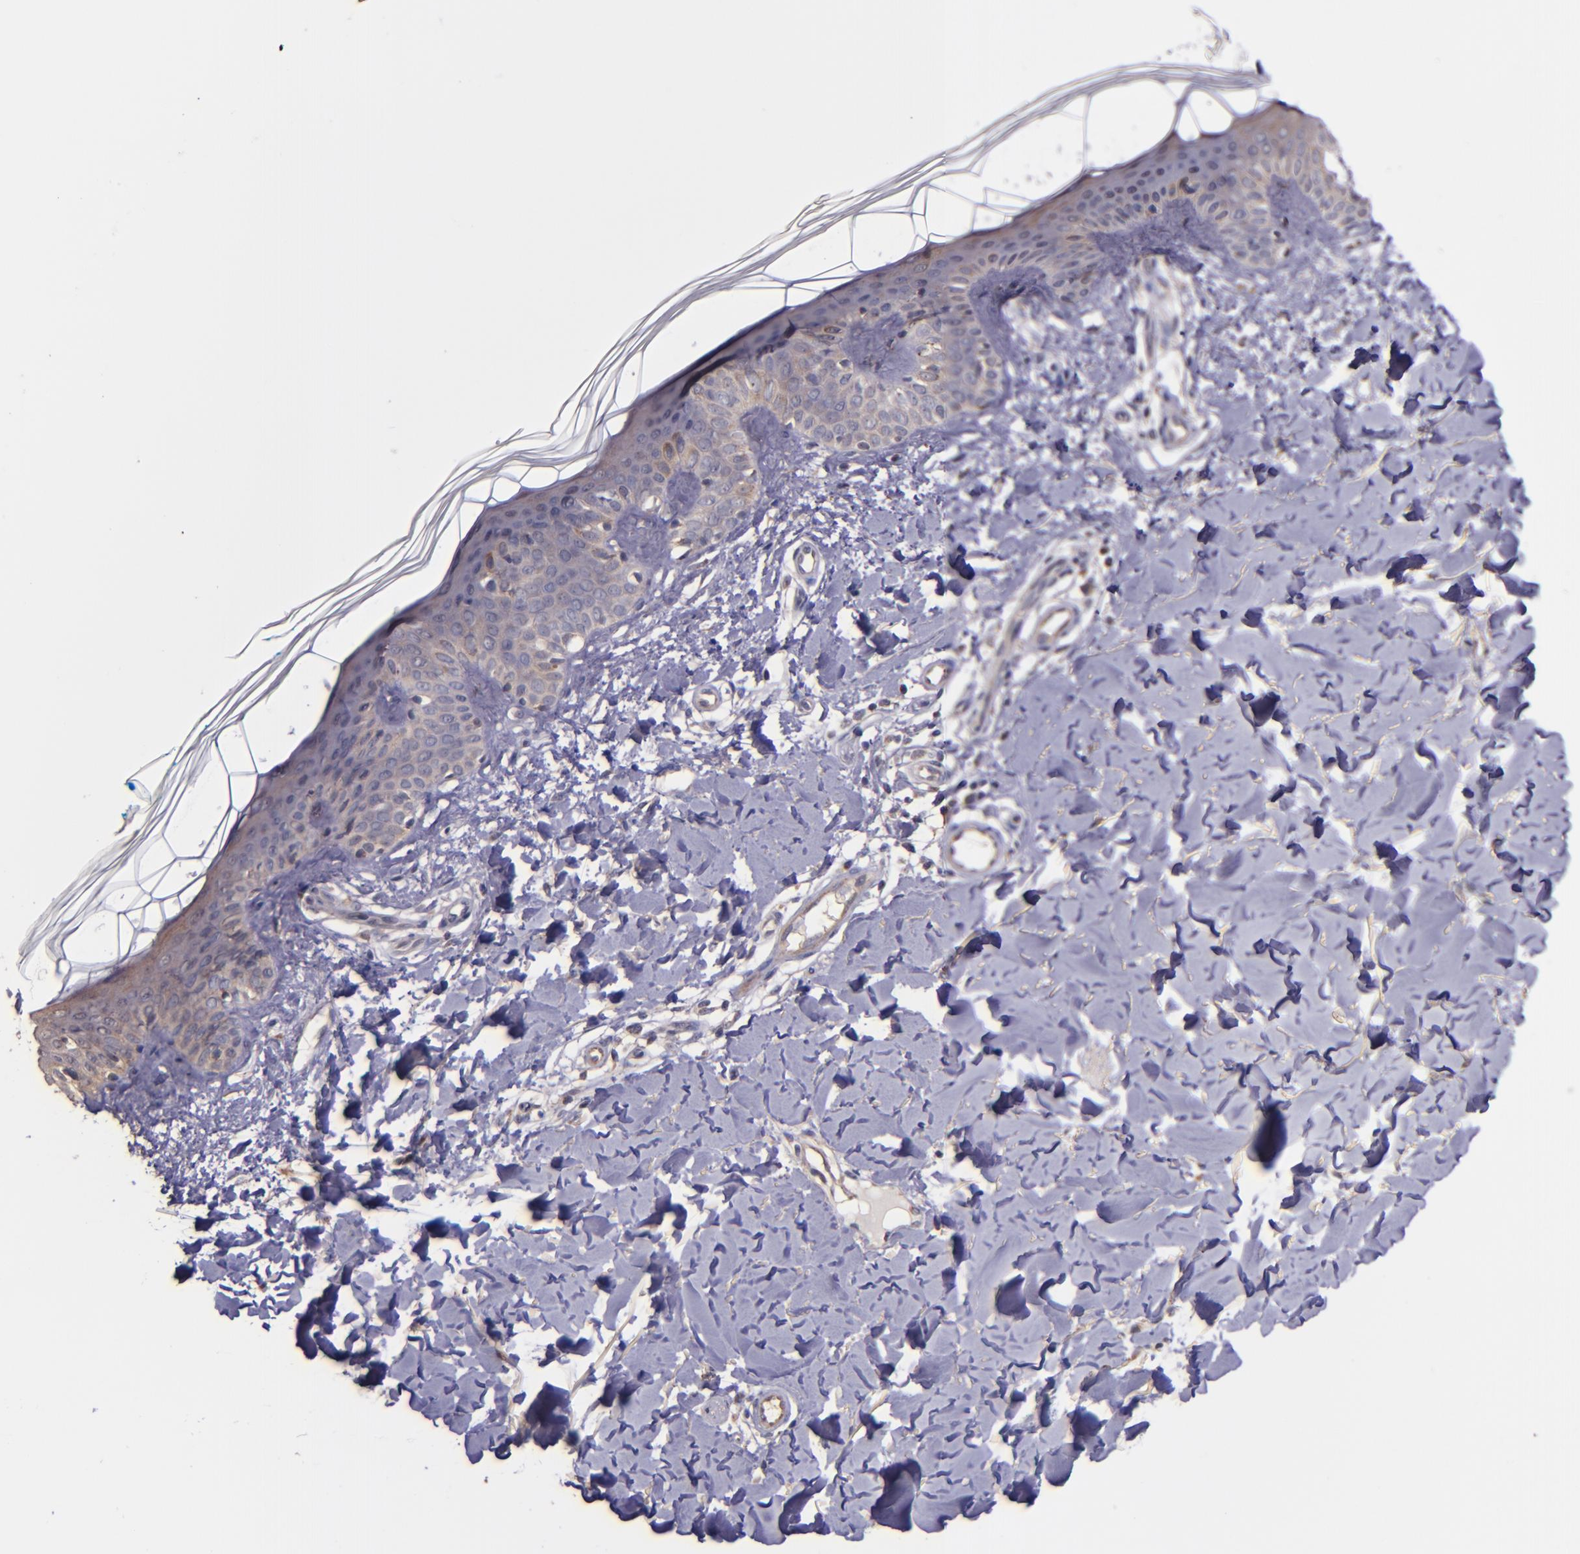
{"staining": {"intensity": "negative", "quantity": "none", "location": "none"}, "tissue": "skin", "cell_type": "Fibroblasts", "image_type": "normal", "snomed": [{"axis": "morphology", "description": "Normal tissue, NOS"}, {"axis": "topography", "description": "Skin"}], "caption": "An immunohistochemistry (IHC) photomicrograph of unremarkable skin is shown. There is no staining in fibroblasts of skin. (Immunohistochemistry (ihc), brightfield microscopy, high magnification).", "gene": "SHC1", "patient": {"sex": "male", "age": 32}}